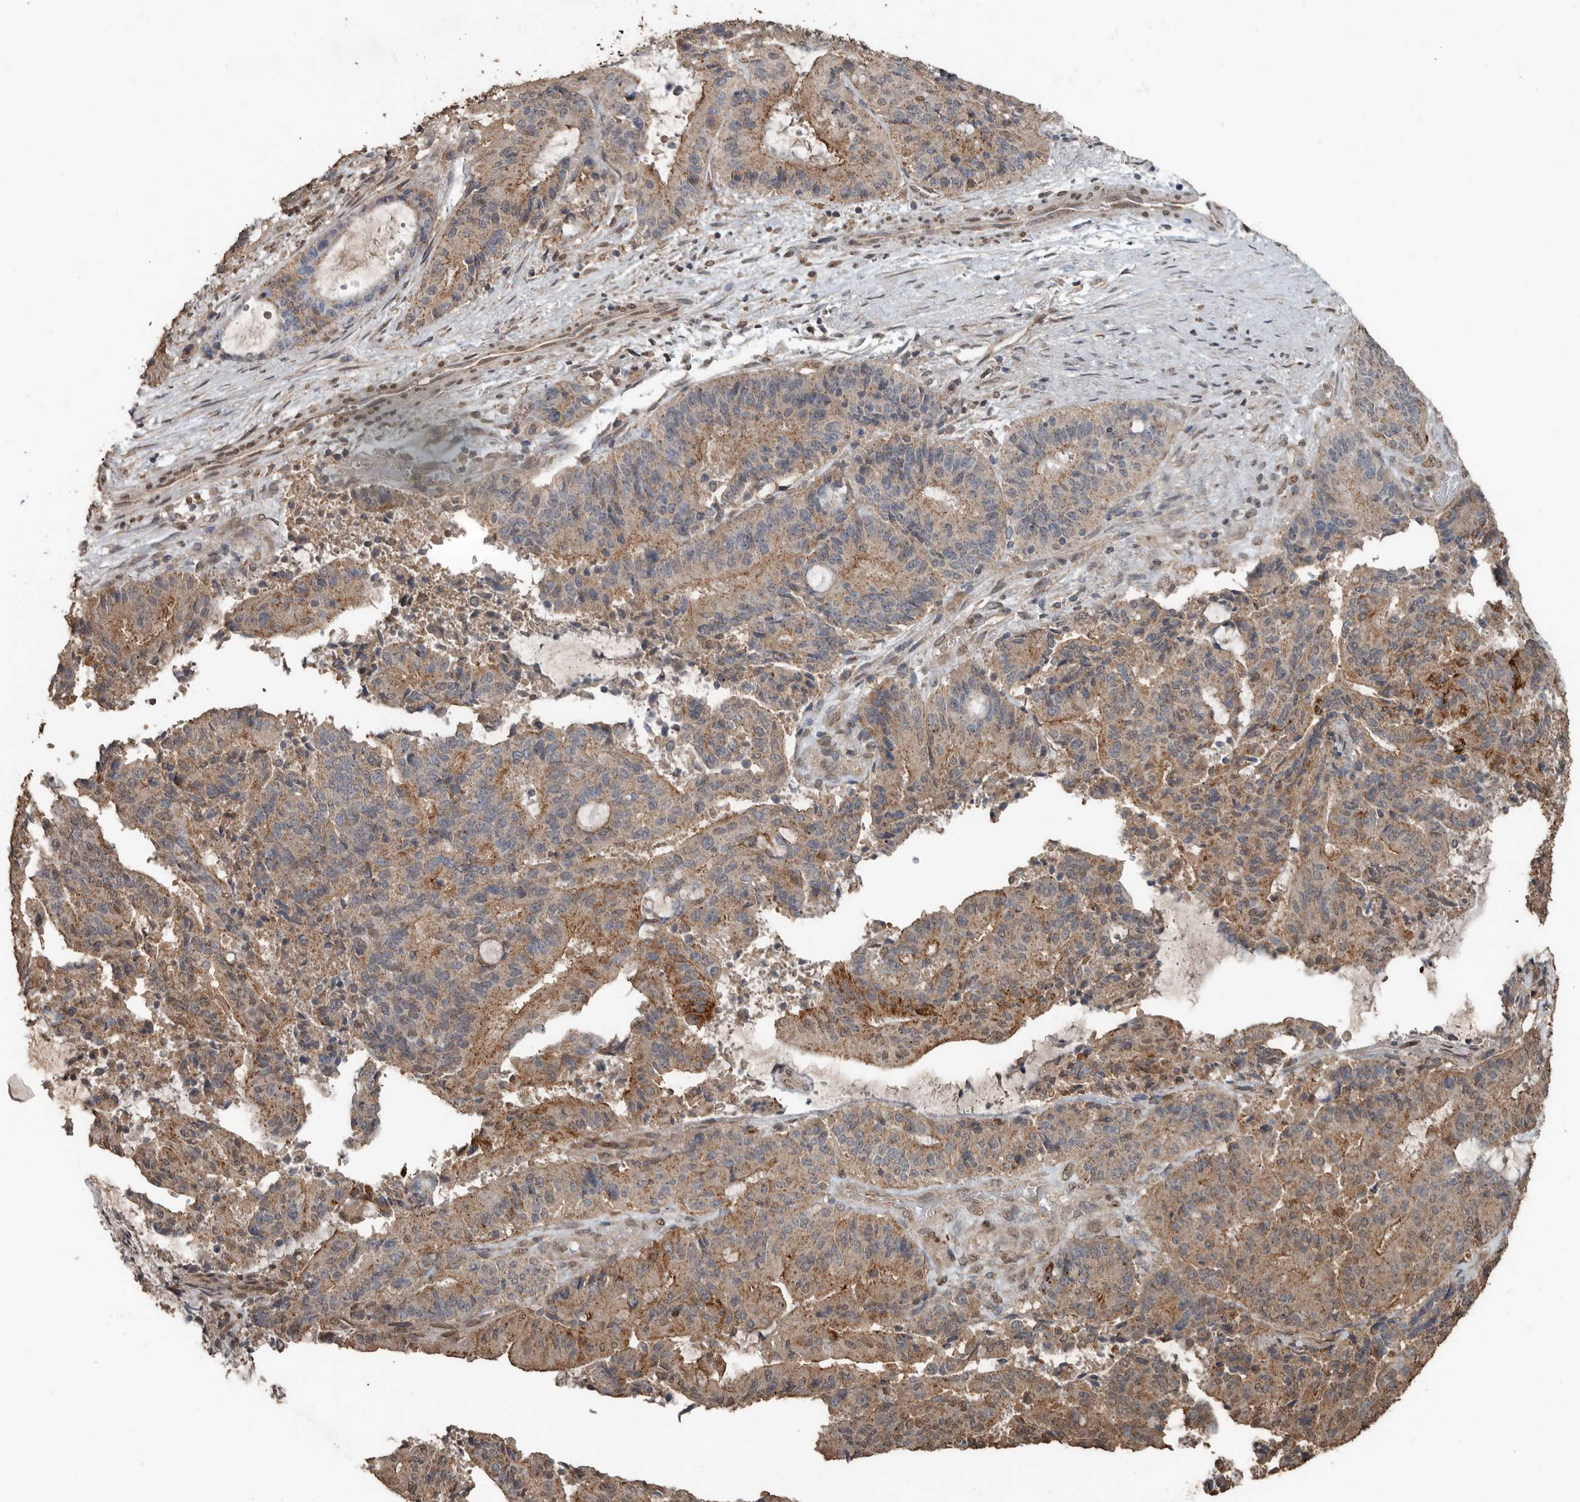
{"staining": {"intensity": "moderate", "quantity": ">75%", "location": "cytoplasmic/membranous"}, "tissue": "liver cancer", "cell_type": "Tumor cells", "image_type": "cancer", "snomed": [{"axis": "morphology", "description": "Normal tissue, NOS"}, {"axis": "morphology", "description": "Cholangiocarcinoma"}, {"axis": "topography", "description": "Liver"}, {"axis": "topography", "description": "Peripheral nerve tissue"}], "caption": "There is medium levels of moderate cytoplasmic/membranous staining in tumor cells of liver cancer (cholangiocarcinoma), as demonstrated by immunohistochemical staining (brown color).", "gene": "BLZF1", "patient": {"sex": "female", "age": 73}}